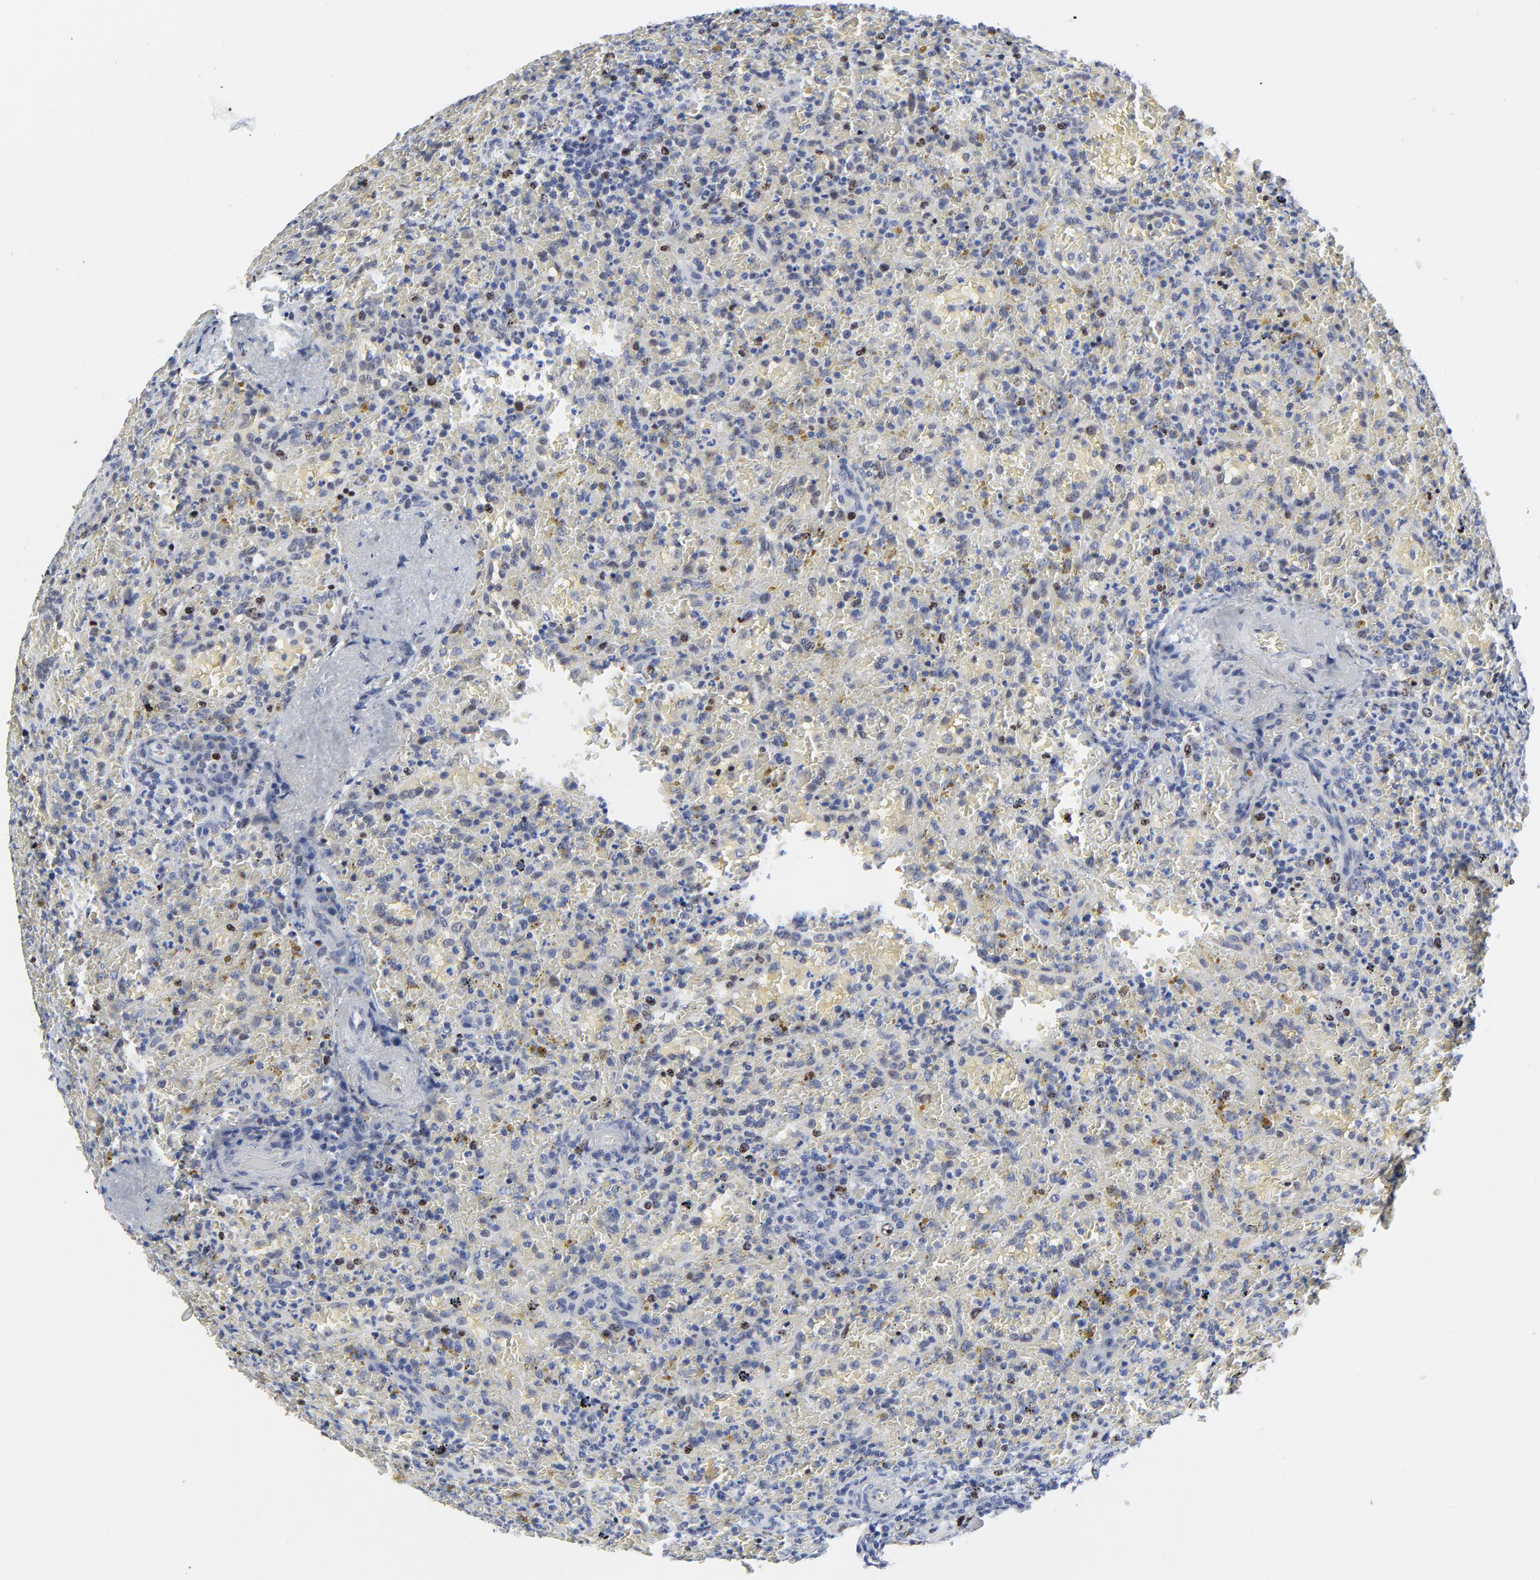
{"staining": {"intensity": "moderate", "quantity": "<25%", "location": "nuclear"}, "tissue": "lymphoma", "cell_type": "Tumor cells", "image_type": "cancer", "snomed": [{"axis": "morphology", "description": "Malignant lymphoma, non-Hodgkin's type, High grade"}, {"axis": "topography", "description": "Spleen"}, {"axis": "topography", "description": "Lymph node"}], "caption": "Protein staining by immunohistochemistry exhibits moderate nuclear positivity in approximately <25% of tumor cells in lymphoma. The protein of interest is shown in brown color, while the nuclei are stained blue.", "gene": "ZNF589", "patient": {"sex": "female", "age": 70}}